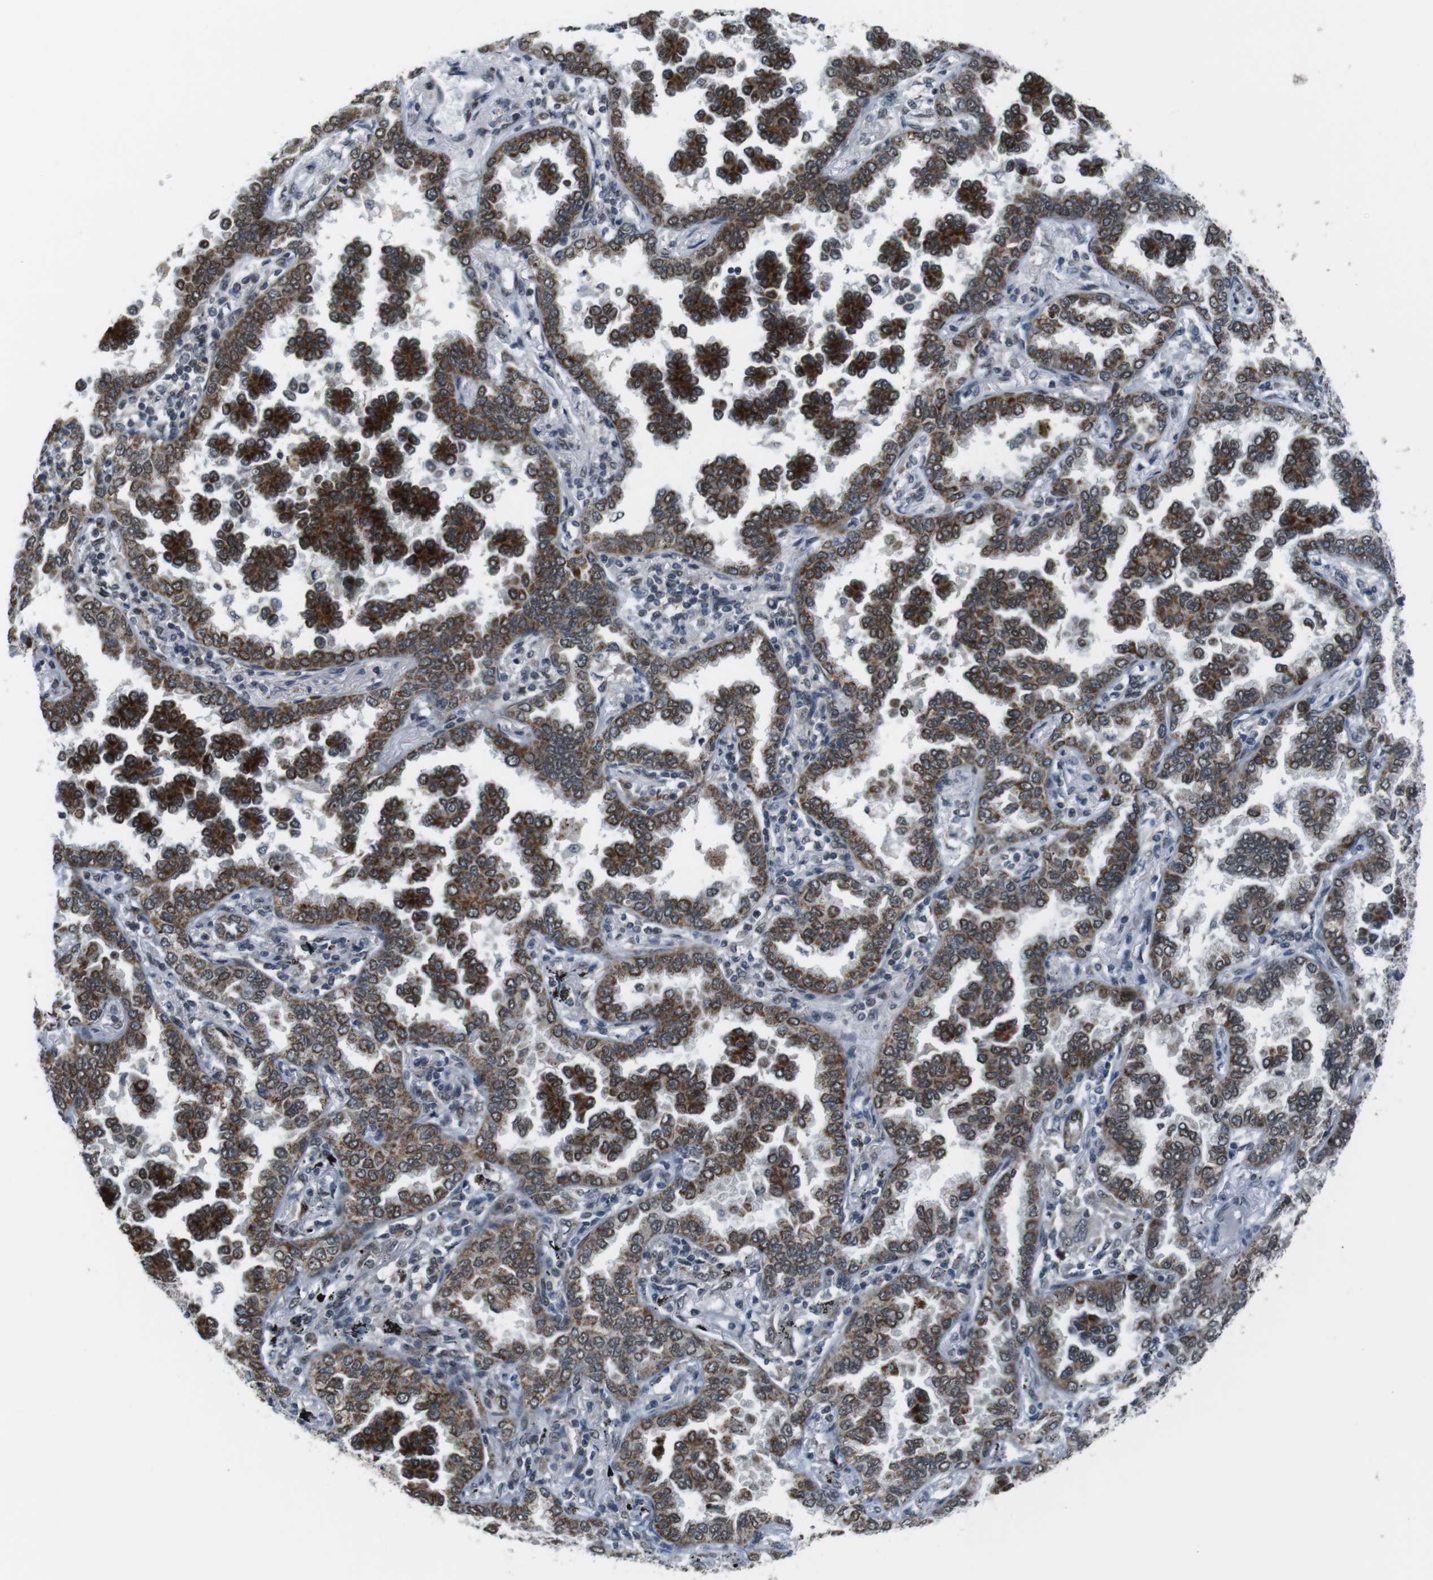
{"staining": {"intensity": "moderate", "quantity": ">75%", "location": "cytoplasmic/membranous"}, "tissue": "lung cancer", "cell_type": "Tumor cells", "image_type": "cancer", "snomed": [{"axis": "morphology", "description": "Normal tissue, NOS"}, {"axis": "morphology", "description": "Adenocarcinoma, NOS"}, {"axis": "topography", "description": "Lung"}], "caption": "A photomicrograph showing moderate cytoplasmic/membranous staining in about >75% of tumor cells in lung cancer, as visualized by brown immunohistochemical staining.", "gene": "USP7", "patient": {"sex": "male", "age": 59}}